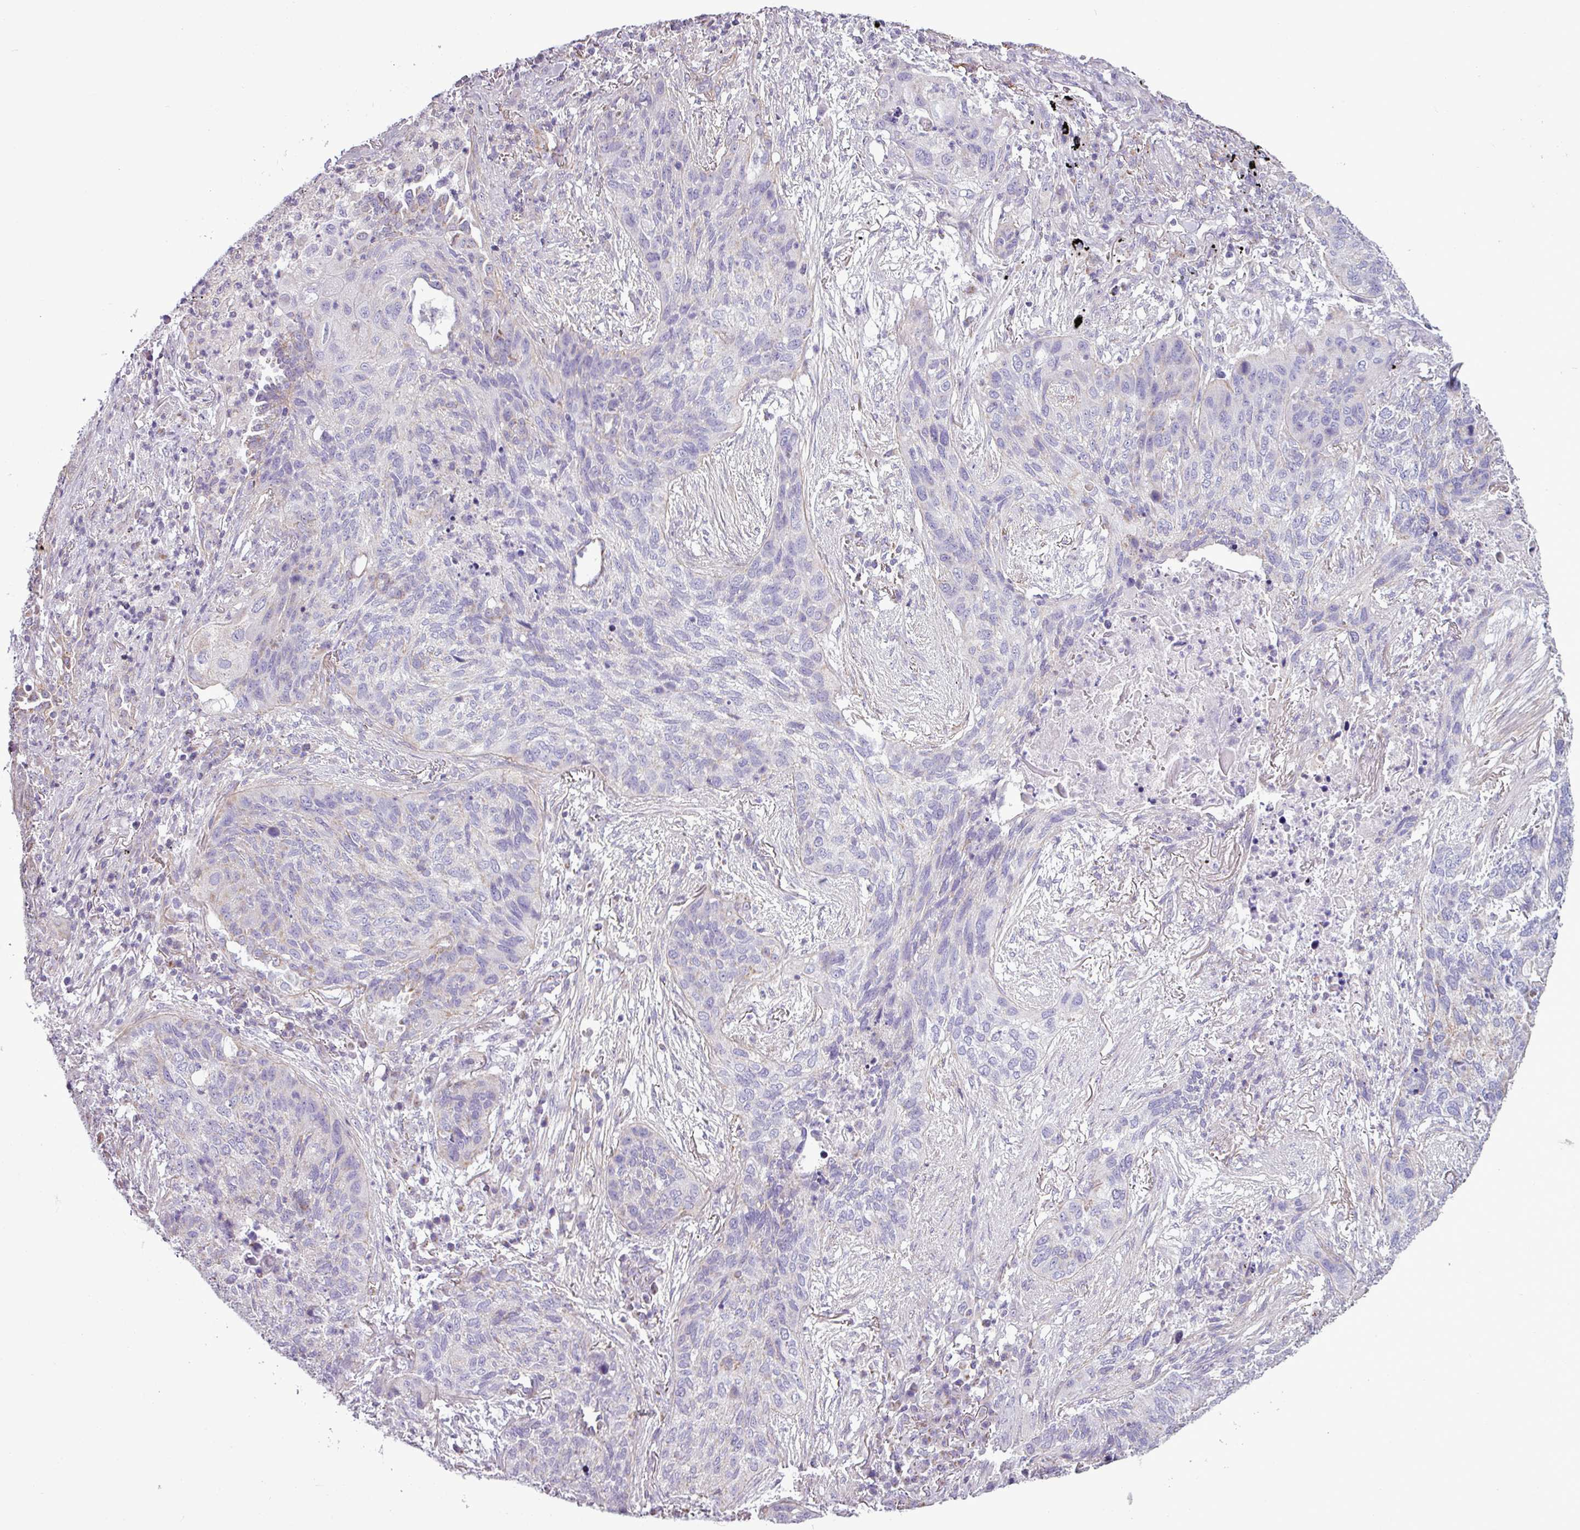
{"staining": {"intensity": "negative", "quantity": "none", "location": "none"}, "tissue": "lung cancer", "cell_type": "Tumor cells", "image_type": "cancer", "snomed": [{"axis": "morphology", "description": "Squamous cell carcinoma, NOS"}, {"axis": "topography", "description": "Lung"}], "caption": "Tumor cells show no significant protein expression in squamous cell carcinoma (lung).", "gene": "BTN2A2", "patient": {"sex": "female", "age": 63}}